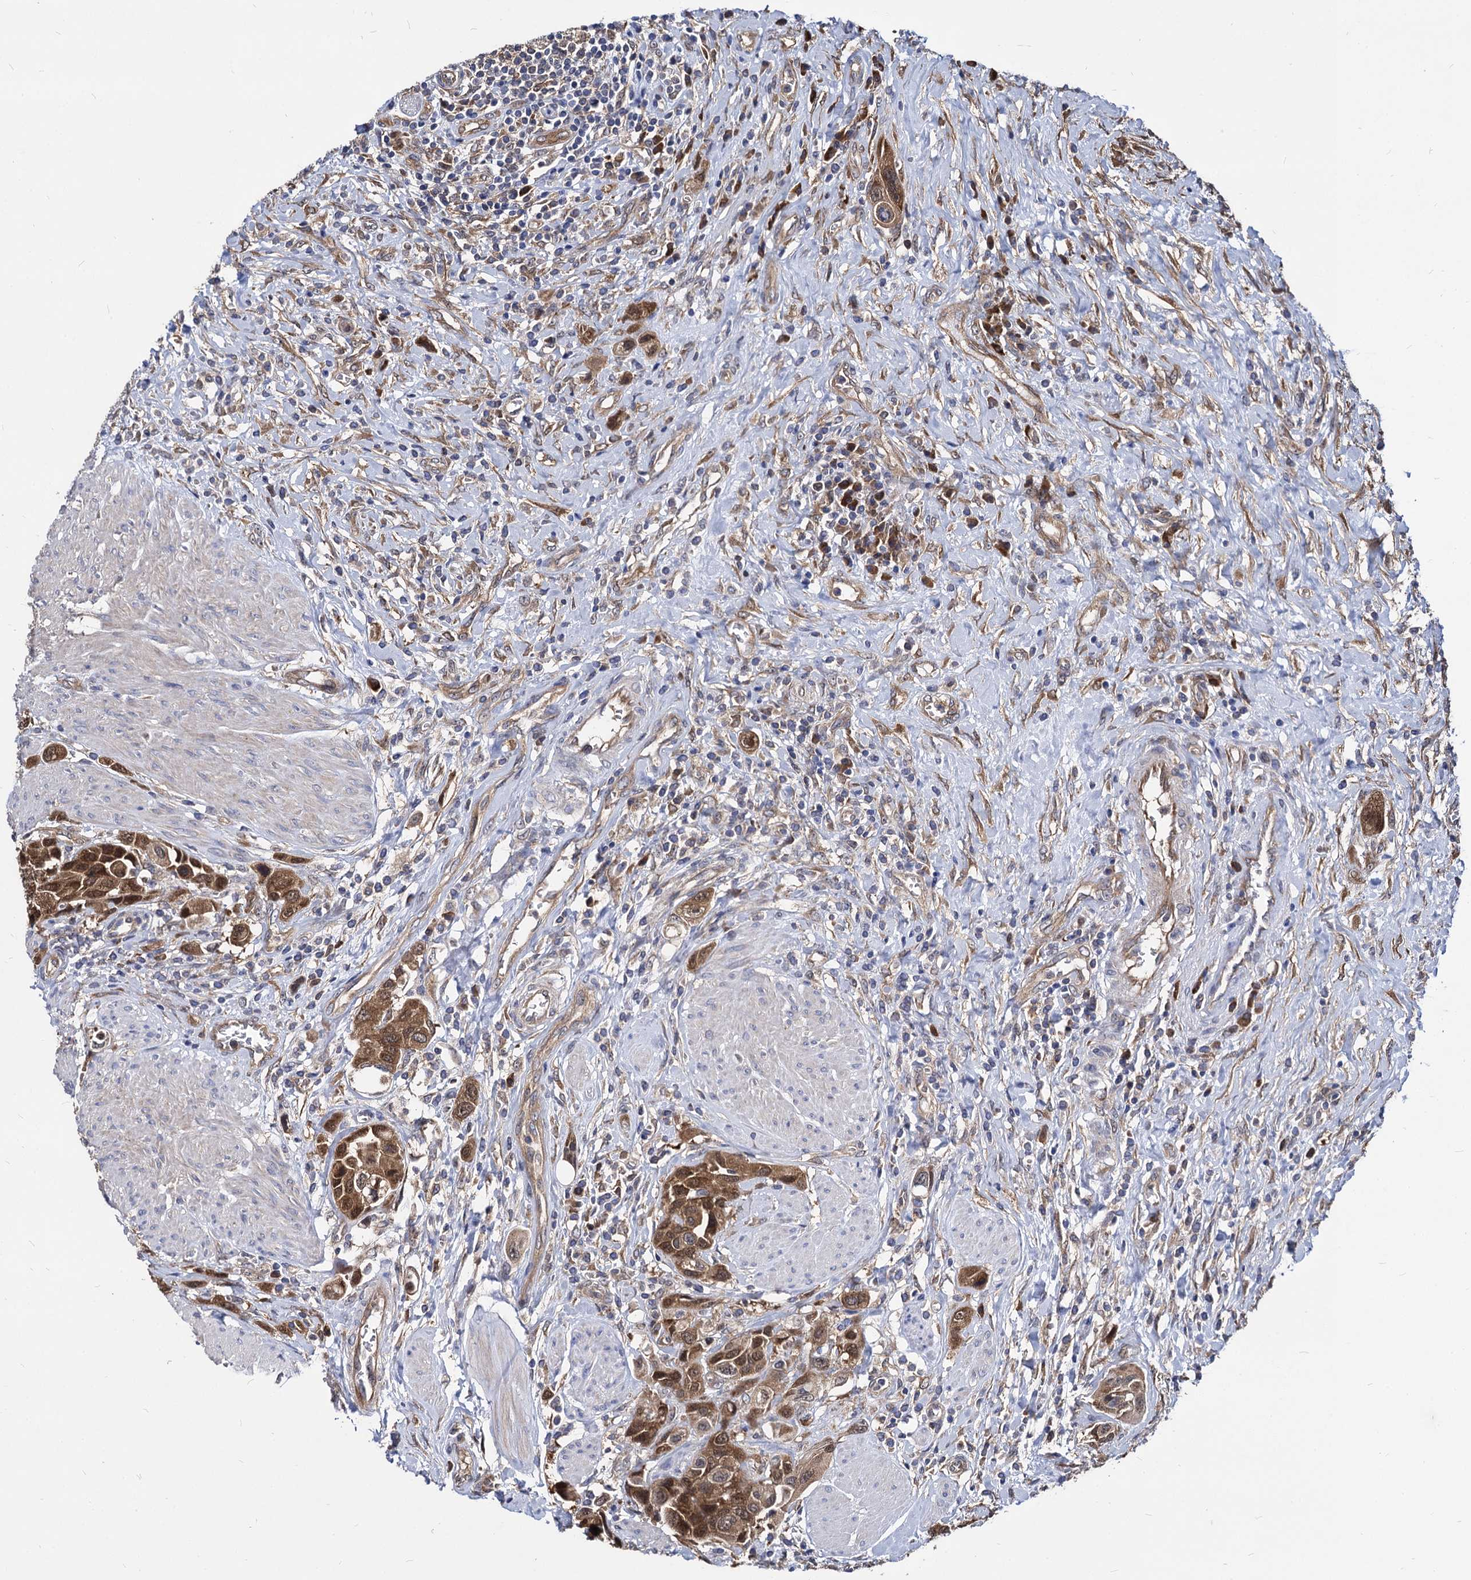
{"staining": {"intensity": "strong", "quantity": ">75%", "location": "cytoplasmic/membranous,nuclear"}, "tissue": "urothelial cancer", "cell_type": "Tumor cells", "image_type": "cancer", "snomed": [{"axis": "morphology", "description": "Urothelial carcinoma, High grade"}, {"axis": "topography", "description": "Urinary bladder"}], "caption": "Urothelial carcinoma (high-grade) stained with a brown dye shows strong cytoplasmic/membranous and nuclear positive expression in about >75% of tumor cells.", "gene": "NME1", "patient": {"sex": "male", "age": 50}}